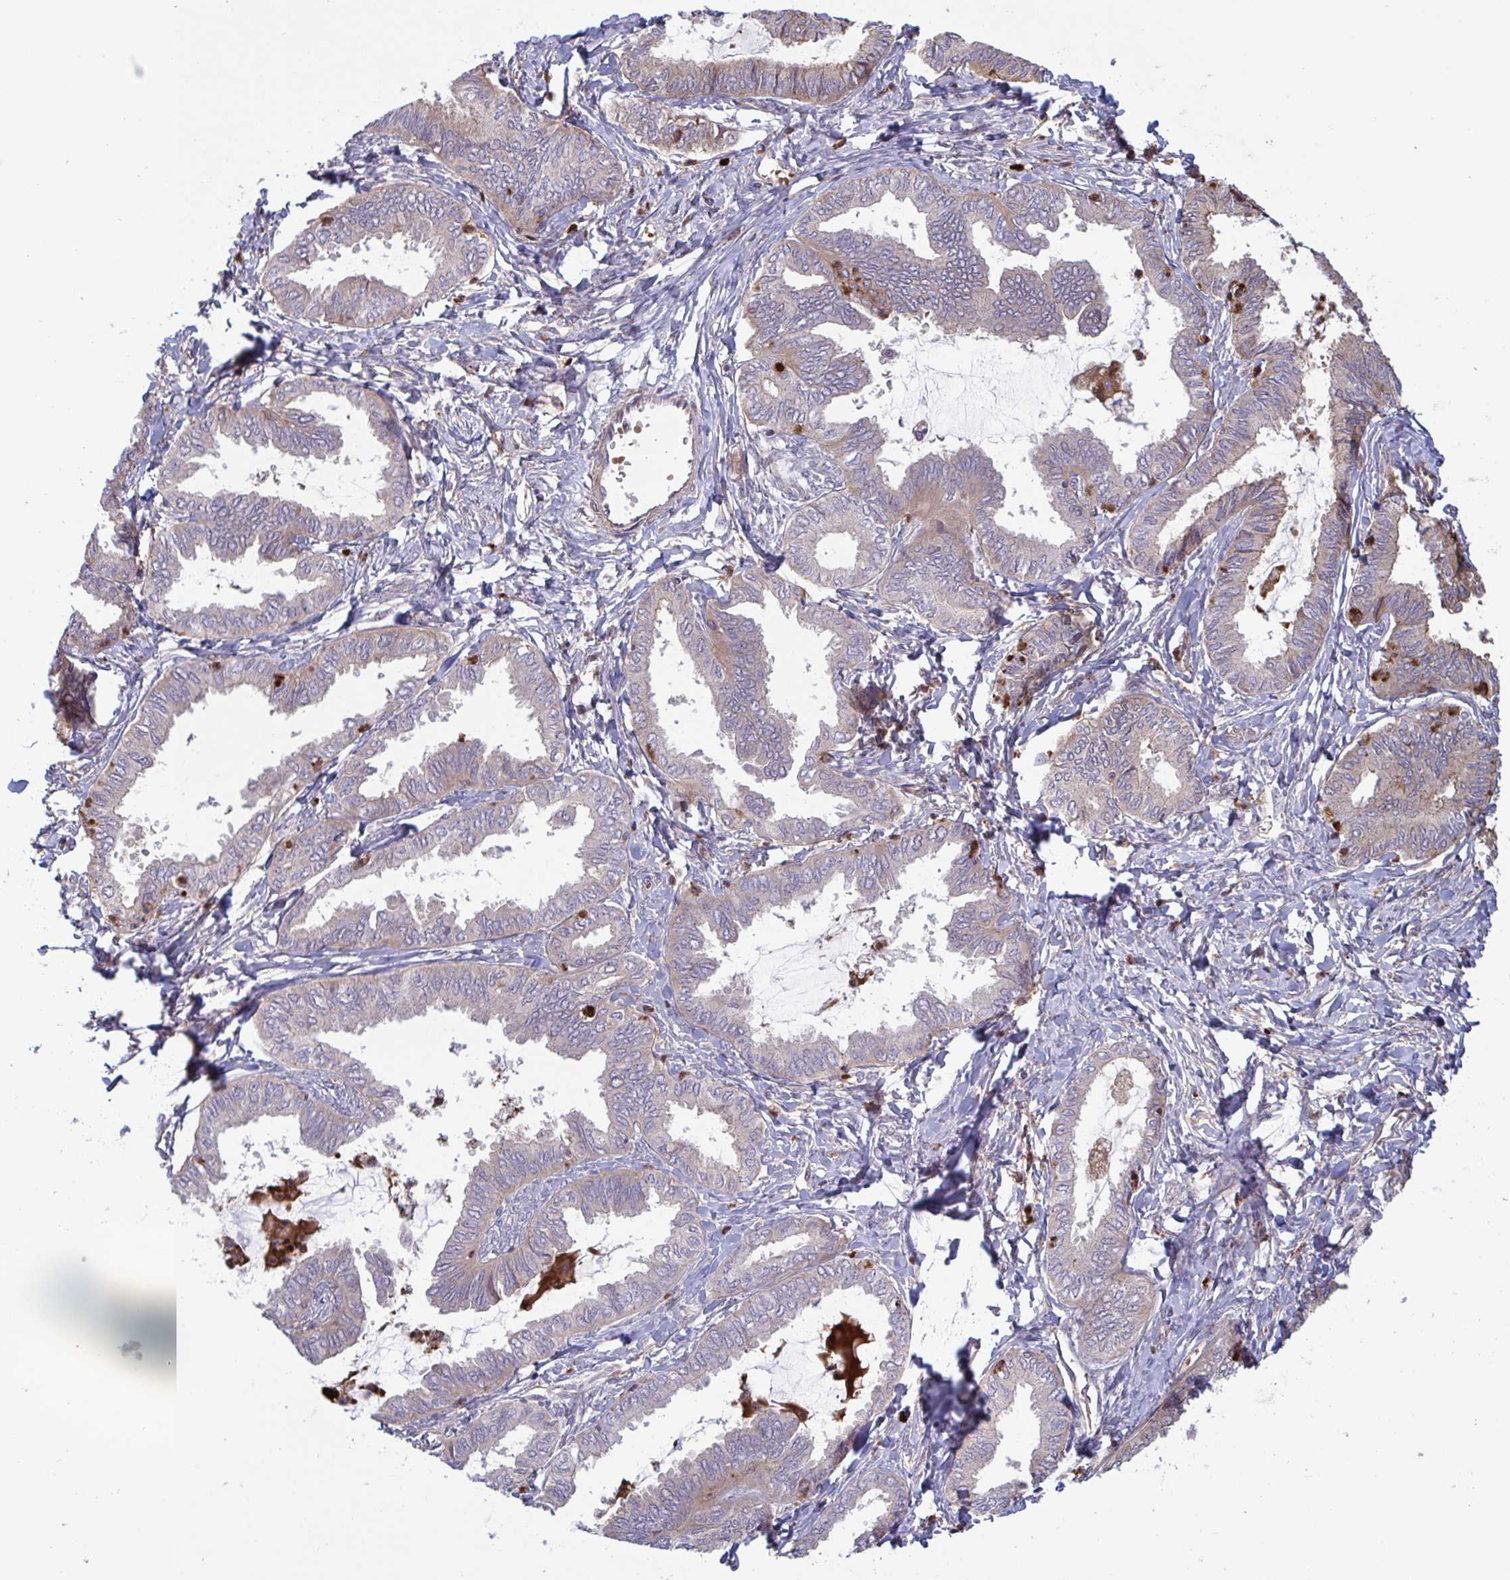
{"staining": {"intensity": "weak", "quantity": "<25%", "location": "cytoplasmic/membranous"}, "tissue": "ovarian cancer", "cell_type": "Tumor cells", "image_type": "cancer", "snomed": [{"axis": "morphology", "description": "Carcinoma, endometroid"}, {"axis": "topography", "description": "Ovary"}], "caption": "DAB (3,3'-diaminobenzidine) immunohistochemical staining of human endometroid carcinoma (ovarian) reveals no significant staining in tumor cells. The staining was performed using DAB to visualize the protein expression in brown, while the nuclei were stained in blue with hematoxylin (Magnification: 20x).", "gene": "IL1R1", "patient": {"sex": "female", "age": 70}}